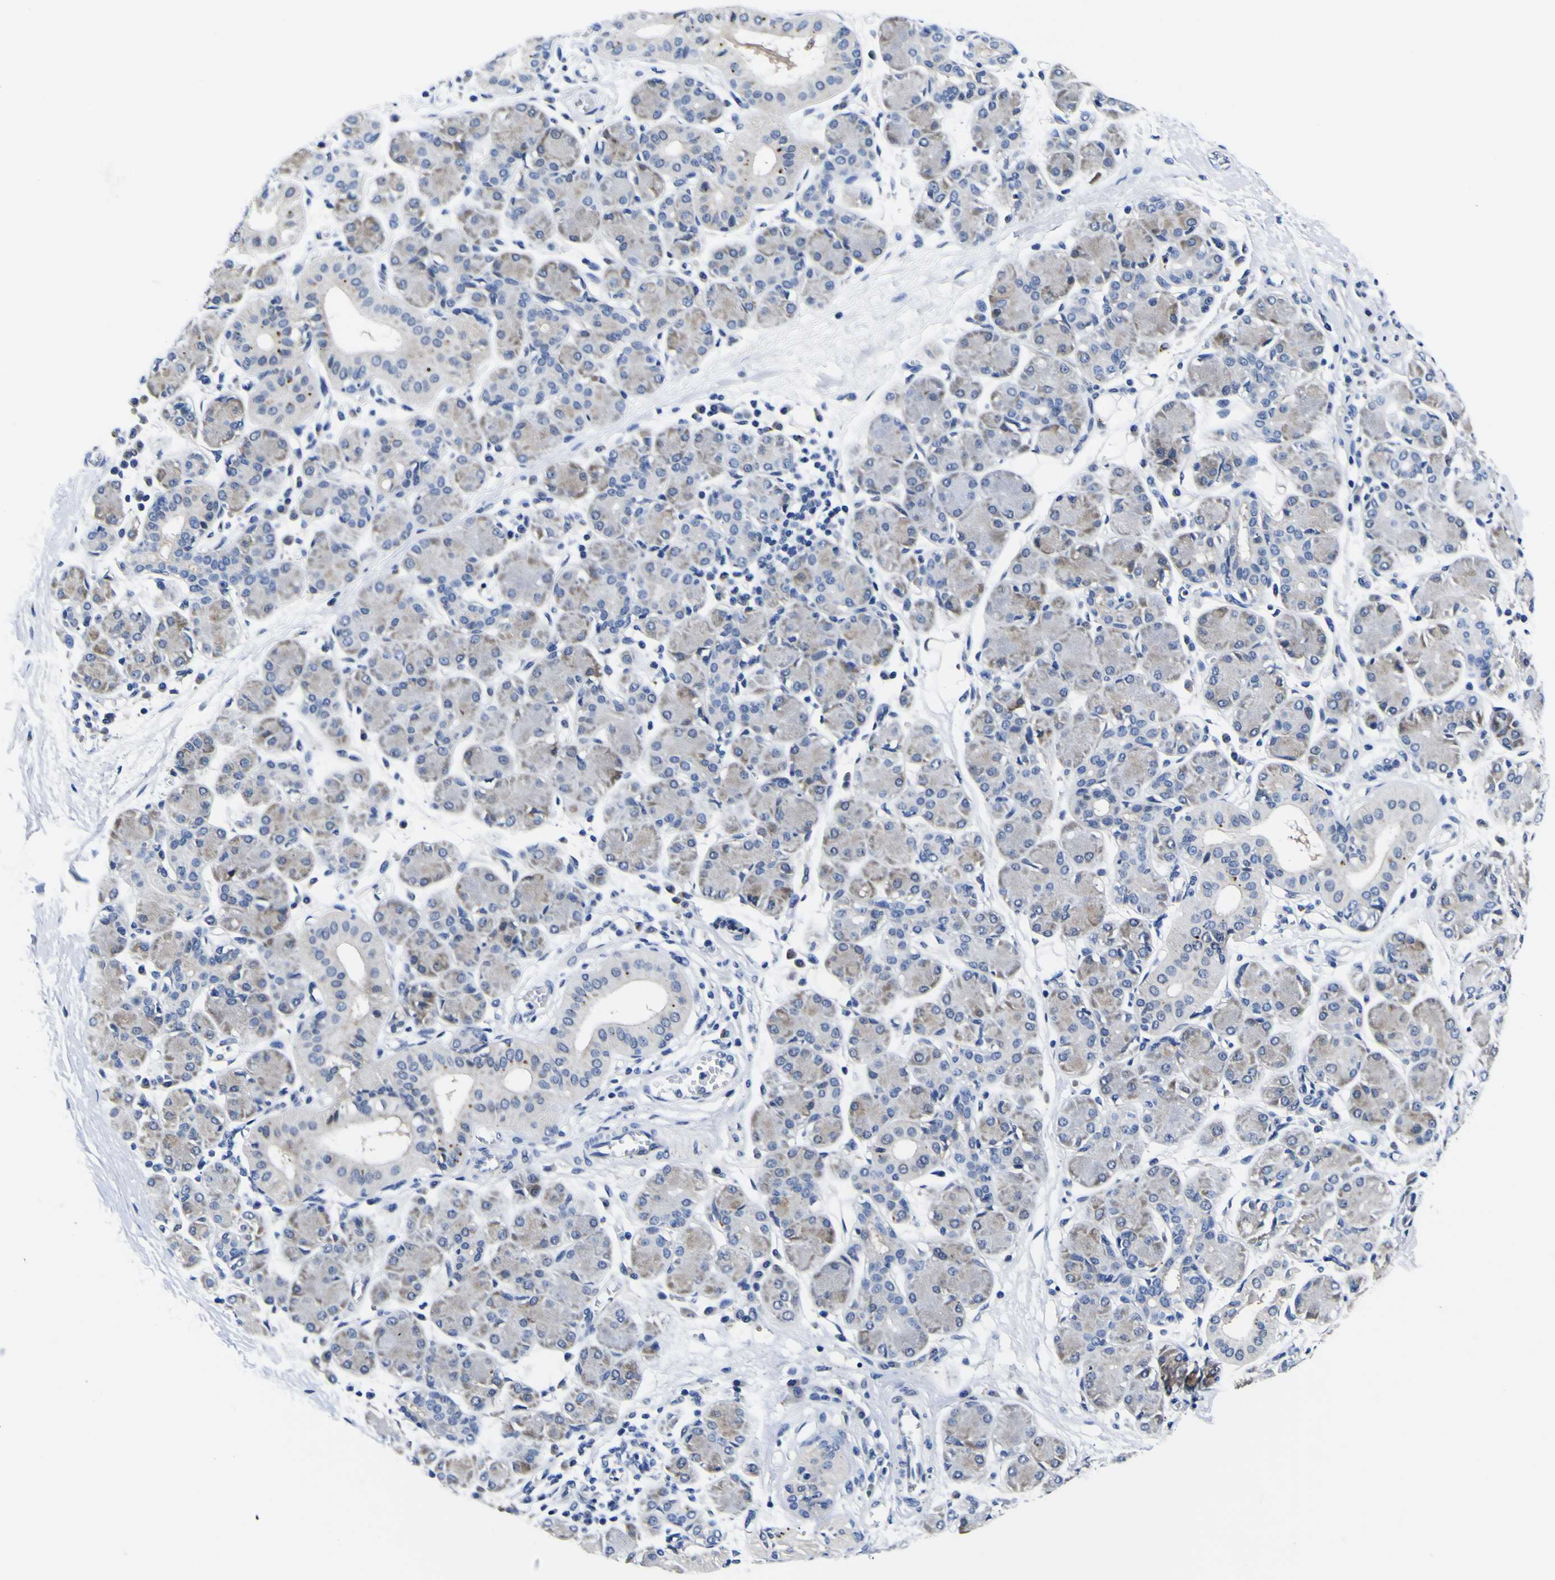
{"staining": {"intensity": "weak", "quantity": "<25%", "location": "cytoplasmic/membranous"}, "tissue": "salivary gland", "cell_type": "Glandular cells", "image_type": "normal", "snomed": [{"axis": "morphology", "description": "Normal tissue, NOS"}, {"axis": "morphology", "description": "Inflammation, NOS"}, {"axis": "topography", "description": "Lymph node"}, {"axis": "topography", "description": "Salivary gland"}], "caption": "Immunohistochemistry (IHC) of unremarkable human salivary gland shows no expression in glandular cells.", "gene": "IGFLR1", "patient": {"sex": "male", "age": 3}}